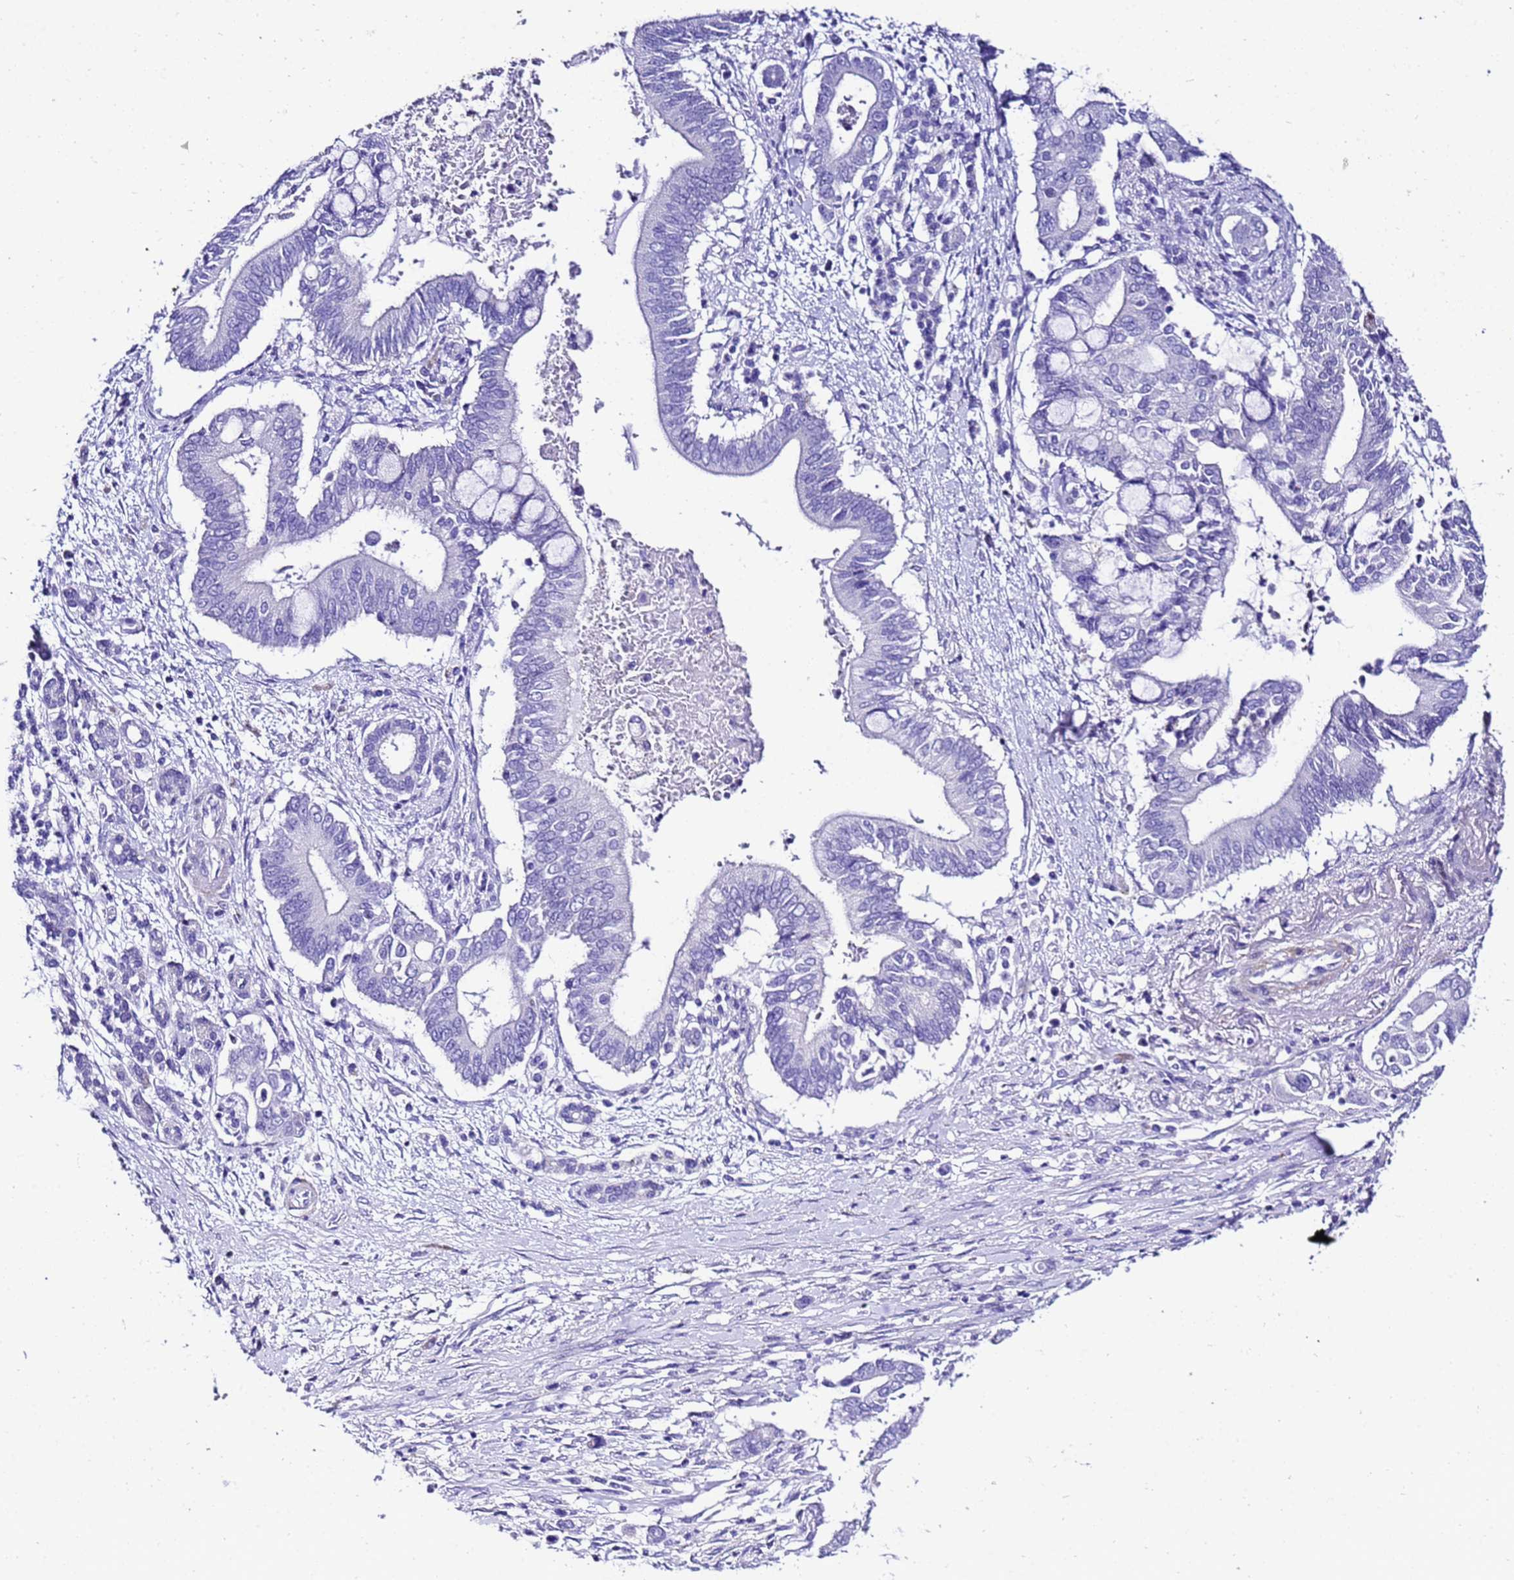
{"staining": {"intensity": "negative", "quantity": "none", "location": "none"}, "tissue": "pancreatic cancer", "cell_type": "Tumor cells", "image_type": "cancer", "snomed": [{"axis": "morphology", "description": "Adenocarcinoma, NOS"}, {"axis": "topography", "description": "Pancreas"}], "caption": "The immunohistochemistry histopathology image has no significant staining in tumor cells of pancreatic cancer (adenocarcinoma) tissue.", "gene": "ZNF417", "patient": {"sex": "male", "age": 68}}